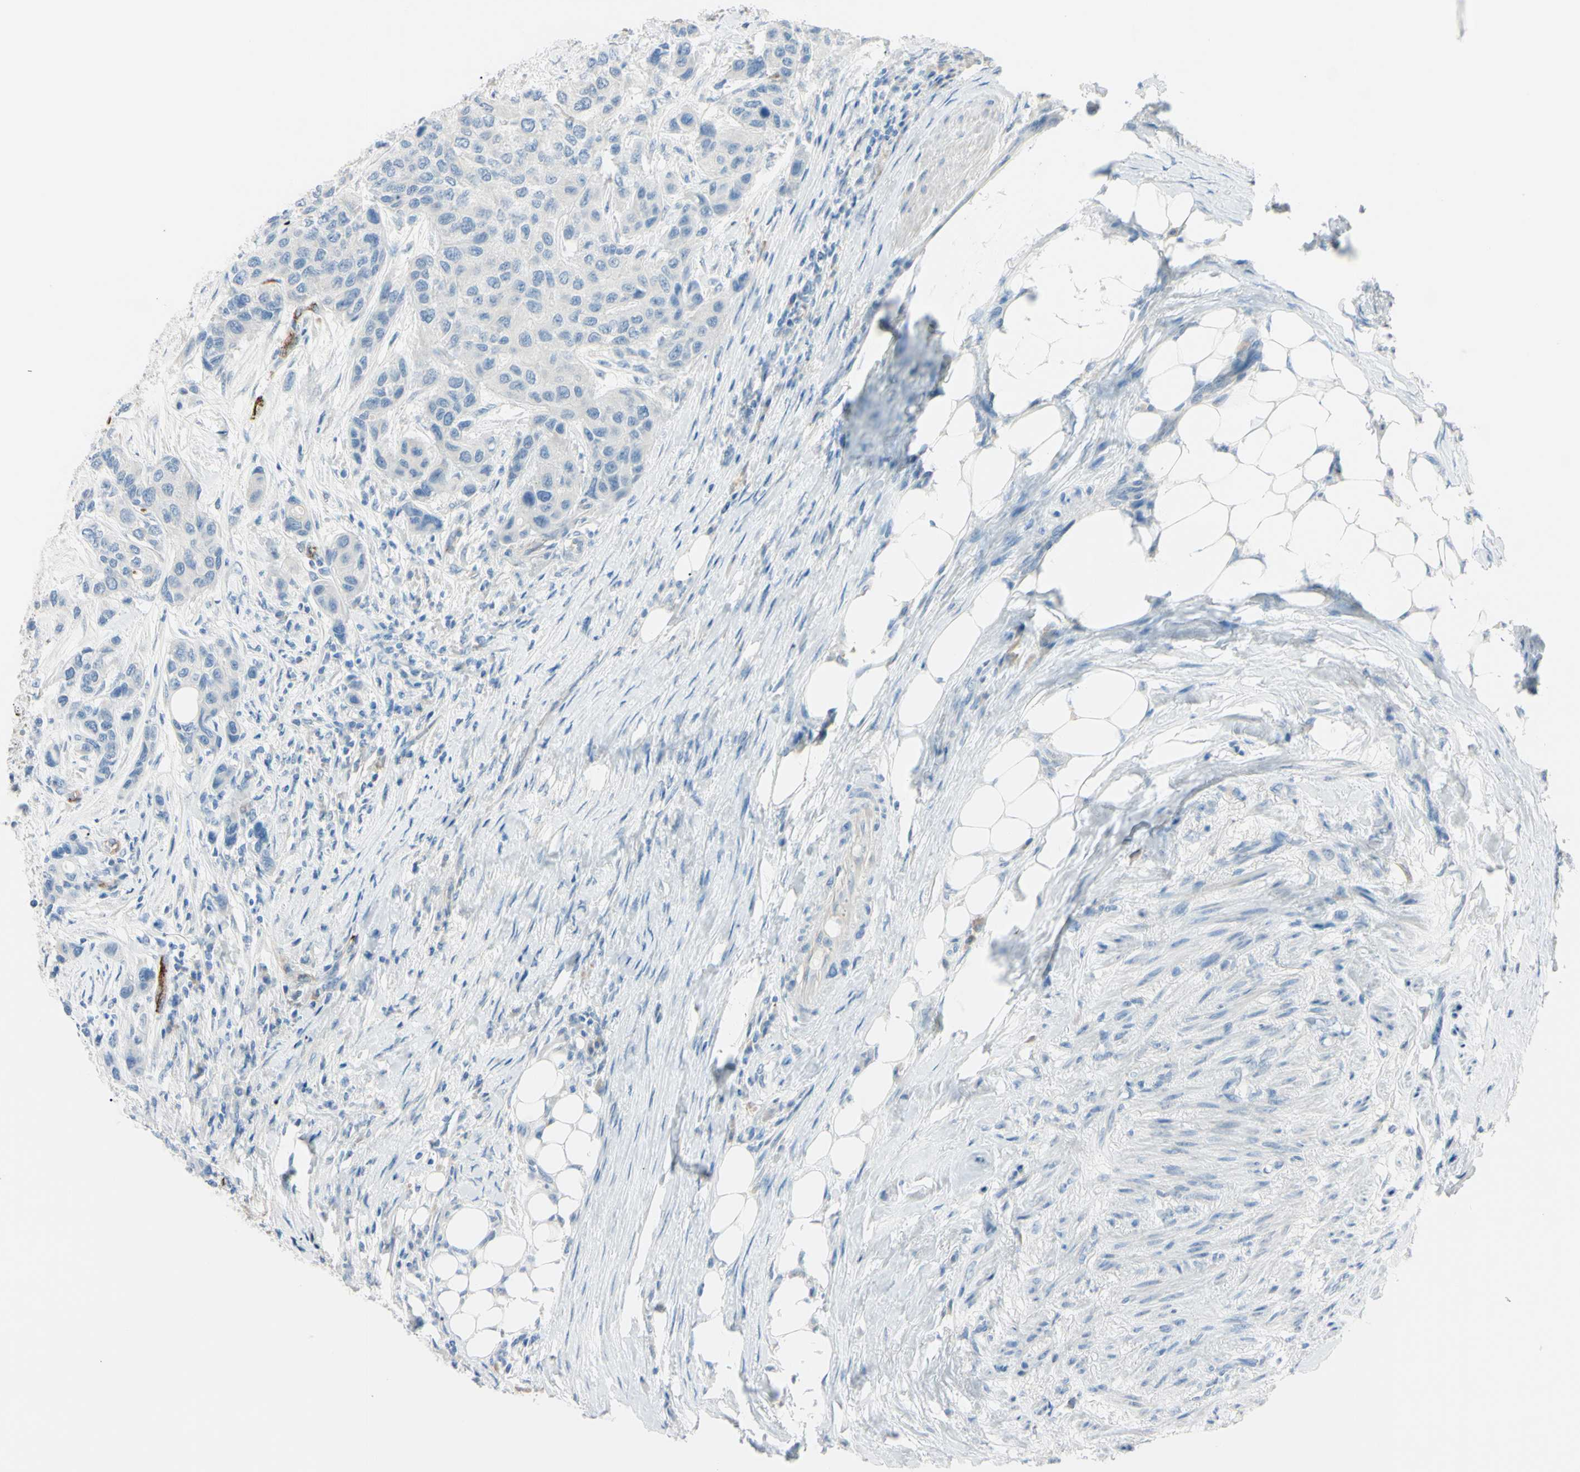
{"staining": {"intensity": "negative", "quantity": "none", "location": "none"}, "tissue": "urothelial cancer", "cell_type": "Tumor cells", "image_type": "cancer", "snomed": [{"axis": "morphology", "description": "Urothelial carcinoma, High grade"}, {"axis": "topography", "description": "Urinary bladder"}], "caption": "The micrograph displays no significant positivity in tumor cells of high-grade urothelial carcinoma.", "gene": "FOLH1", "patient": {"sex": "female", "age": 56}}